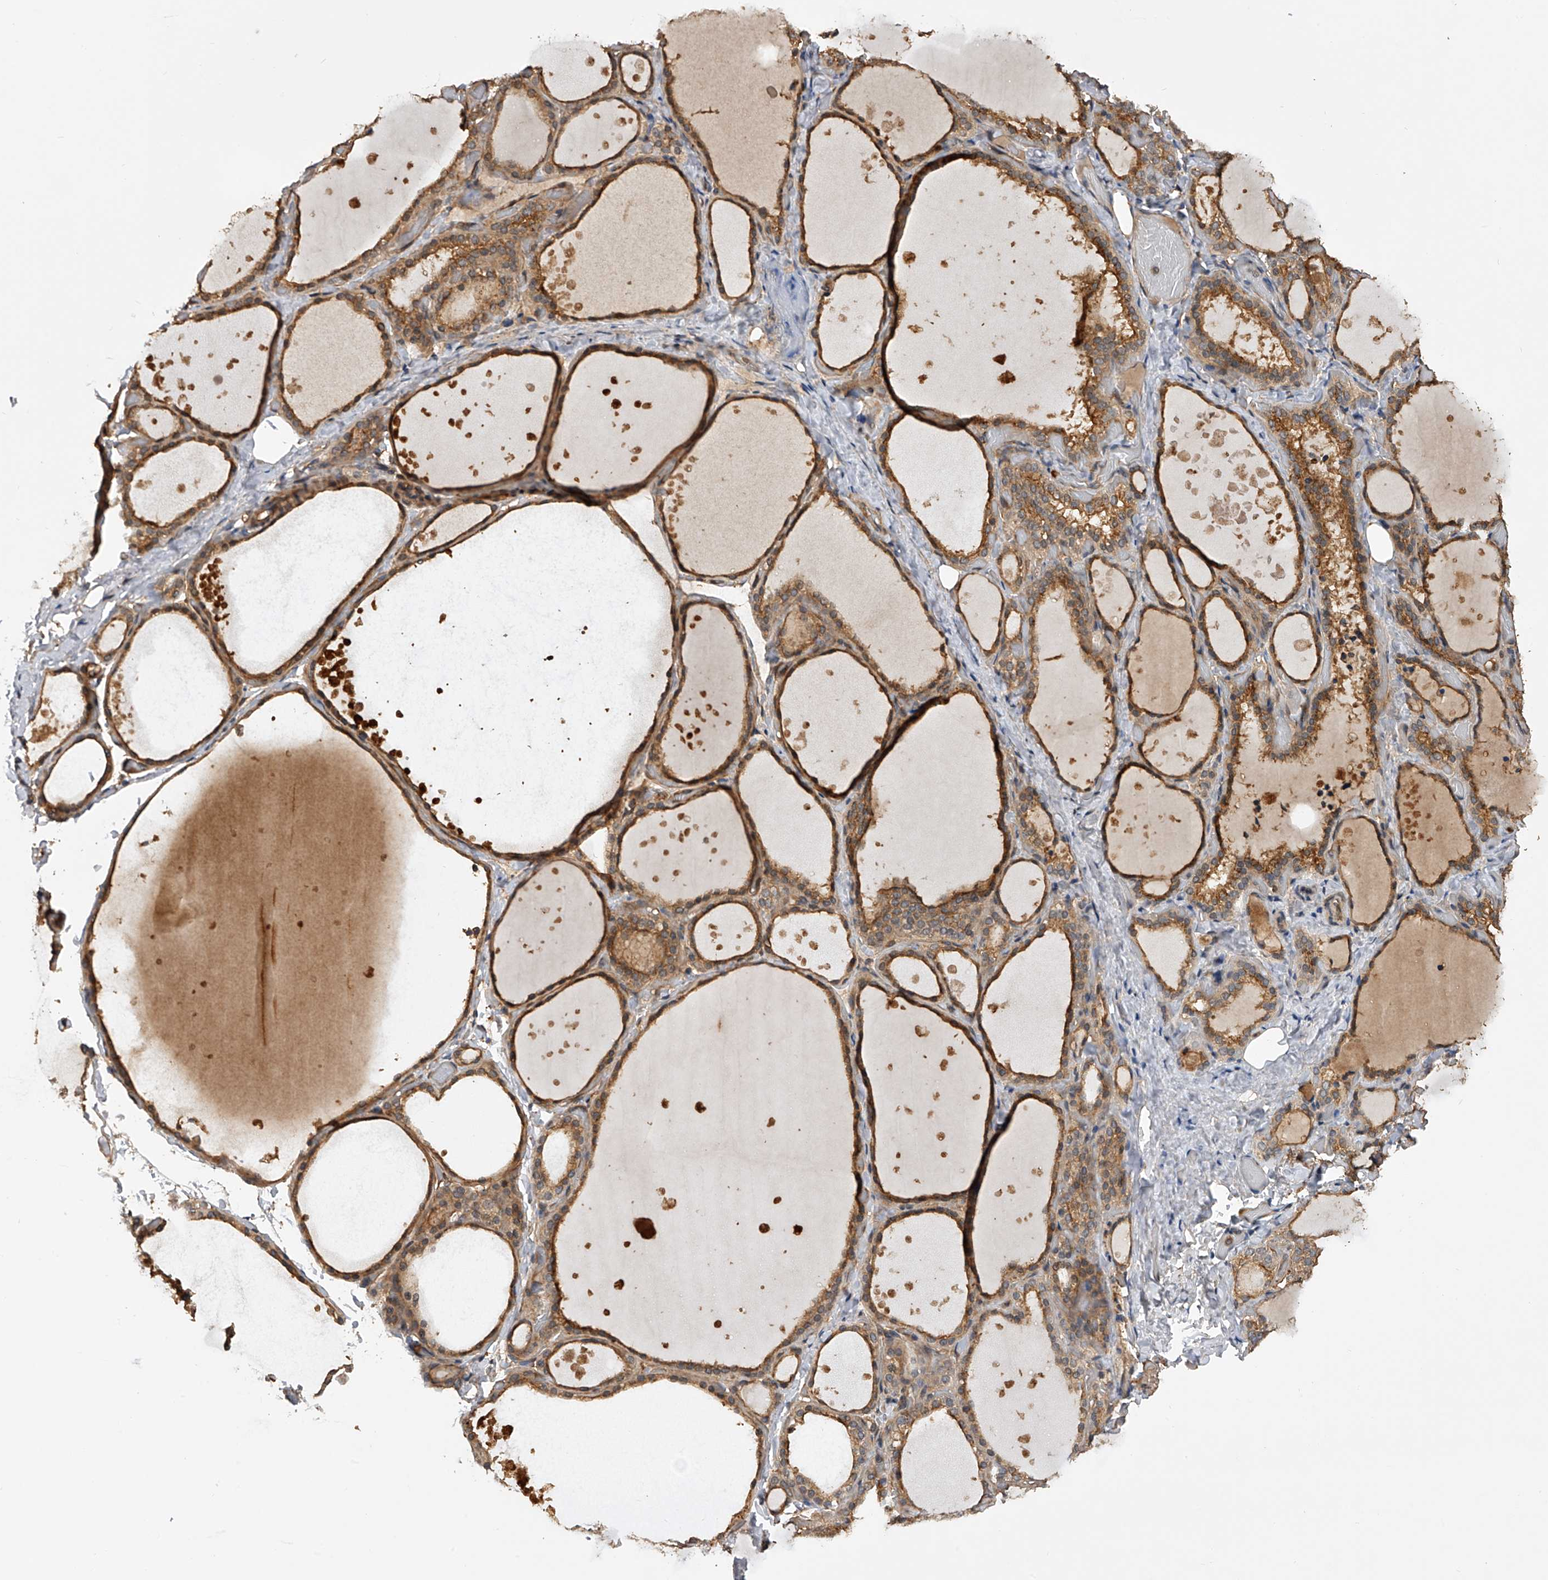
{"staining": {"intensity": "moderate", "quantity": ">75%", "location": "cytoplasmic/membranous"}, "tissue": "thyroid gland", "cell_type": "Glandular cells", "image_type": "normal", "snomed": [{"axis": "morphology", "description": "Normal tissue, NOS"}, {"axis": "topography", "description": "Thyroid gland"}], "caption": "Immunohistochemical staining of unremarkable human thyroid gland displays medium levels of moderate cytoplasmic/membranous positivity in approximately >75% of glandular cells.", "gene": "PTPRA", "patient": {"sex": "female", "age": 44}}